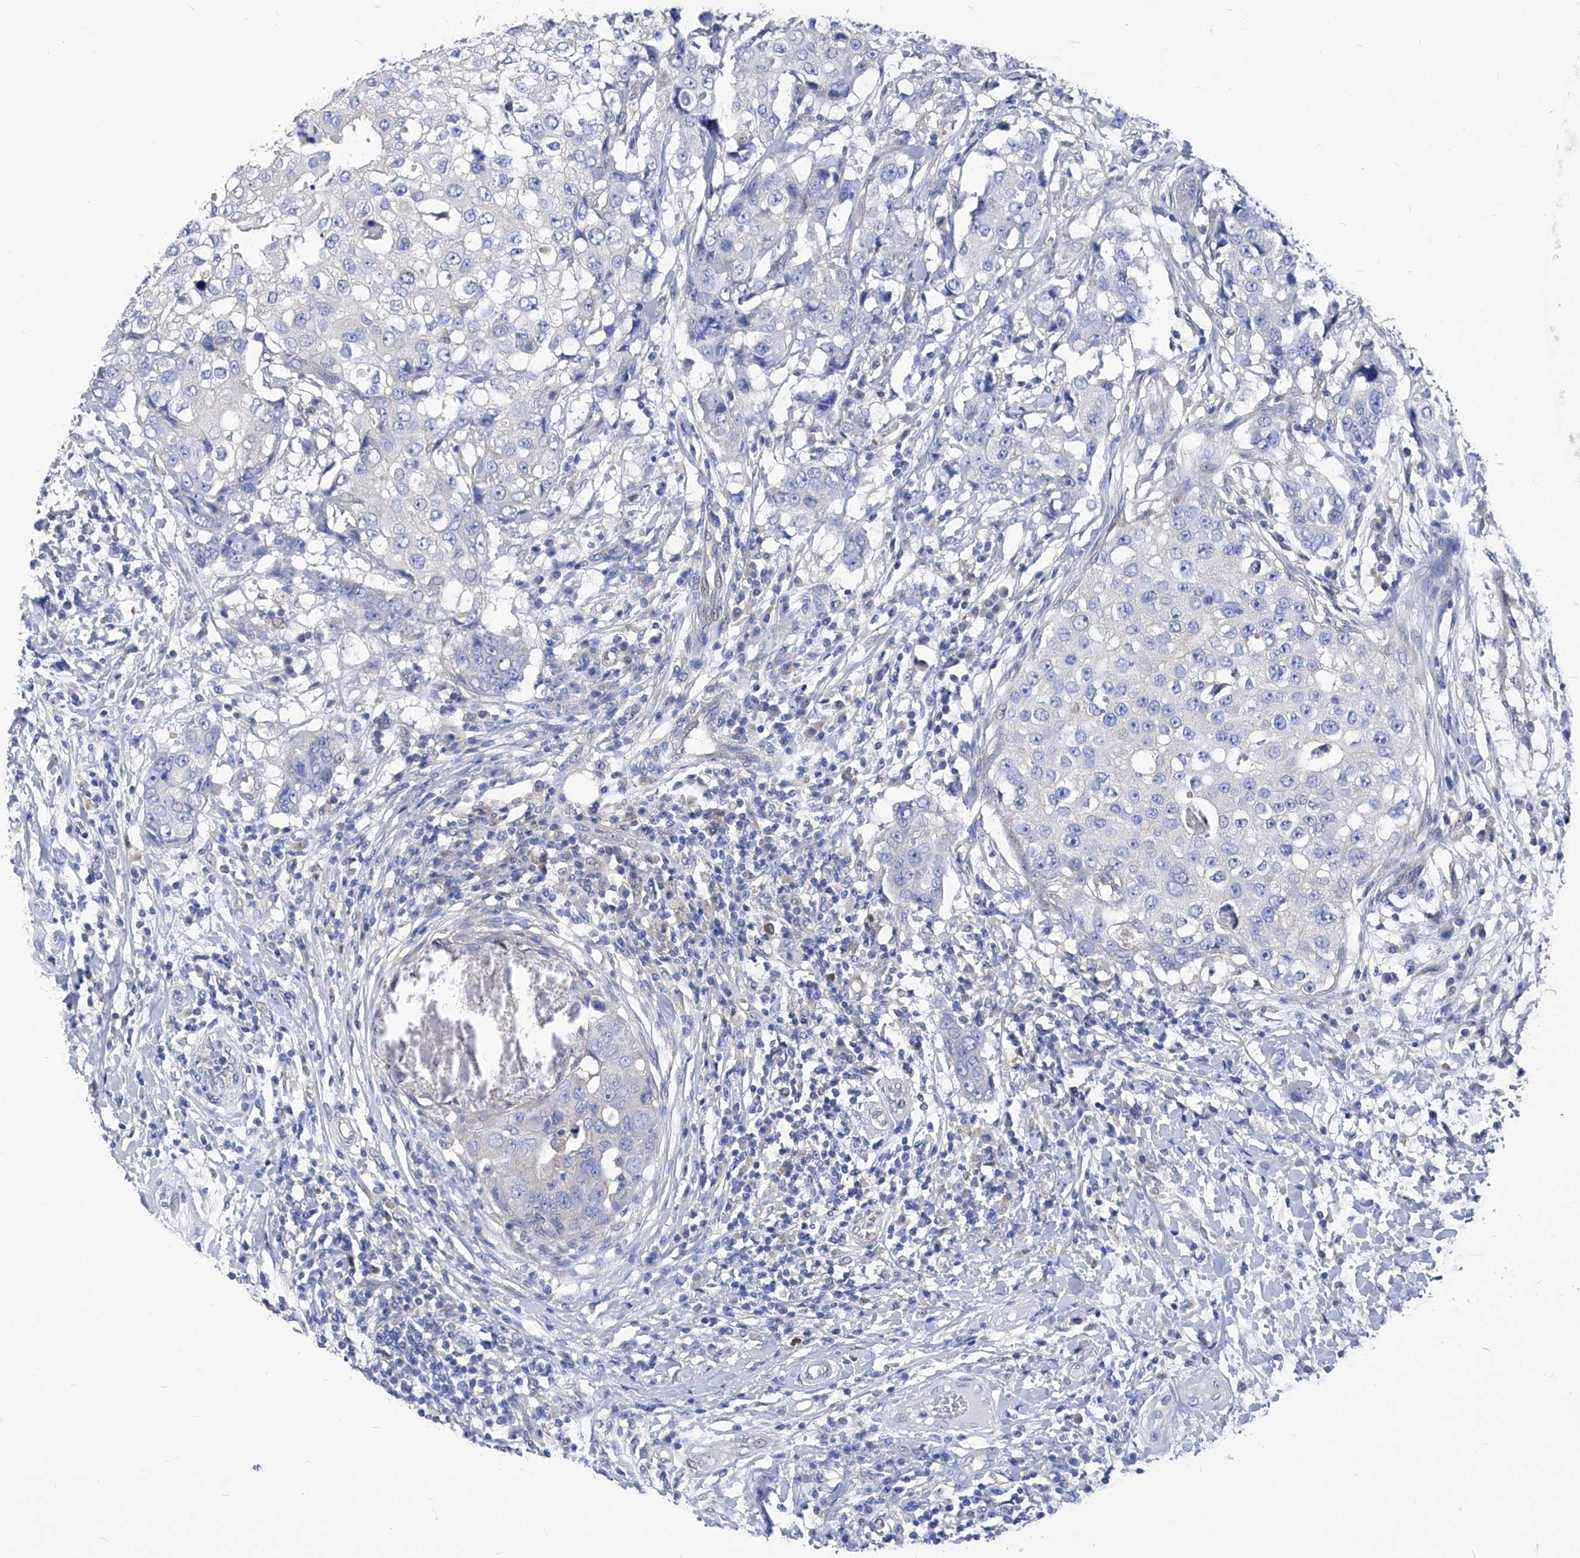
{"staining": {"intensity": "negative", "quantity": "none", "location": "none"}, "tissue": "breast cancer", "cell_type": "Tumor cells", "image_type": "cancer", "snomed": [{"axis": "morphology", "description": "Duct carcinoma"}, {"axis": "topography", "description": "Breast"}], "caption": "This is an immunohistochemistry histopathology image of breast cancer (infiltrating ductal carcinoma). There is no staining in tumor cells.", "gene": "XPNPEP1", "patient": {"sex": "female", "age": 27}}